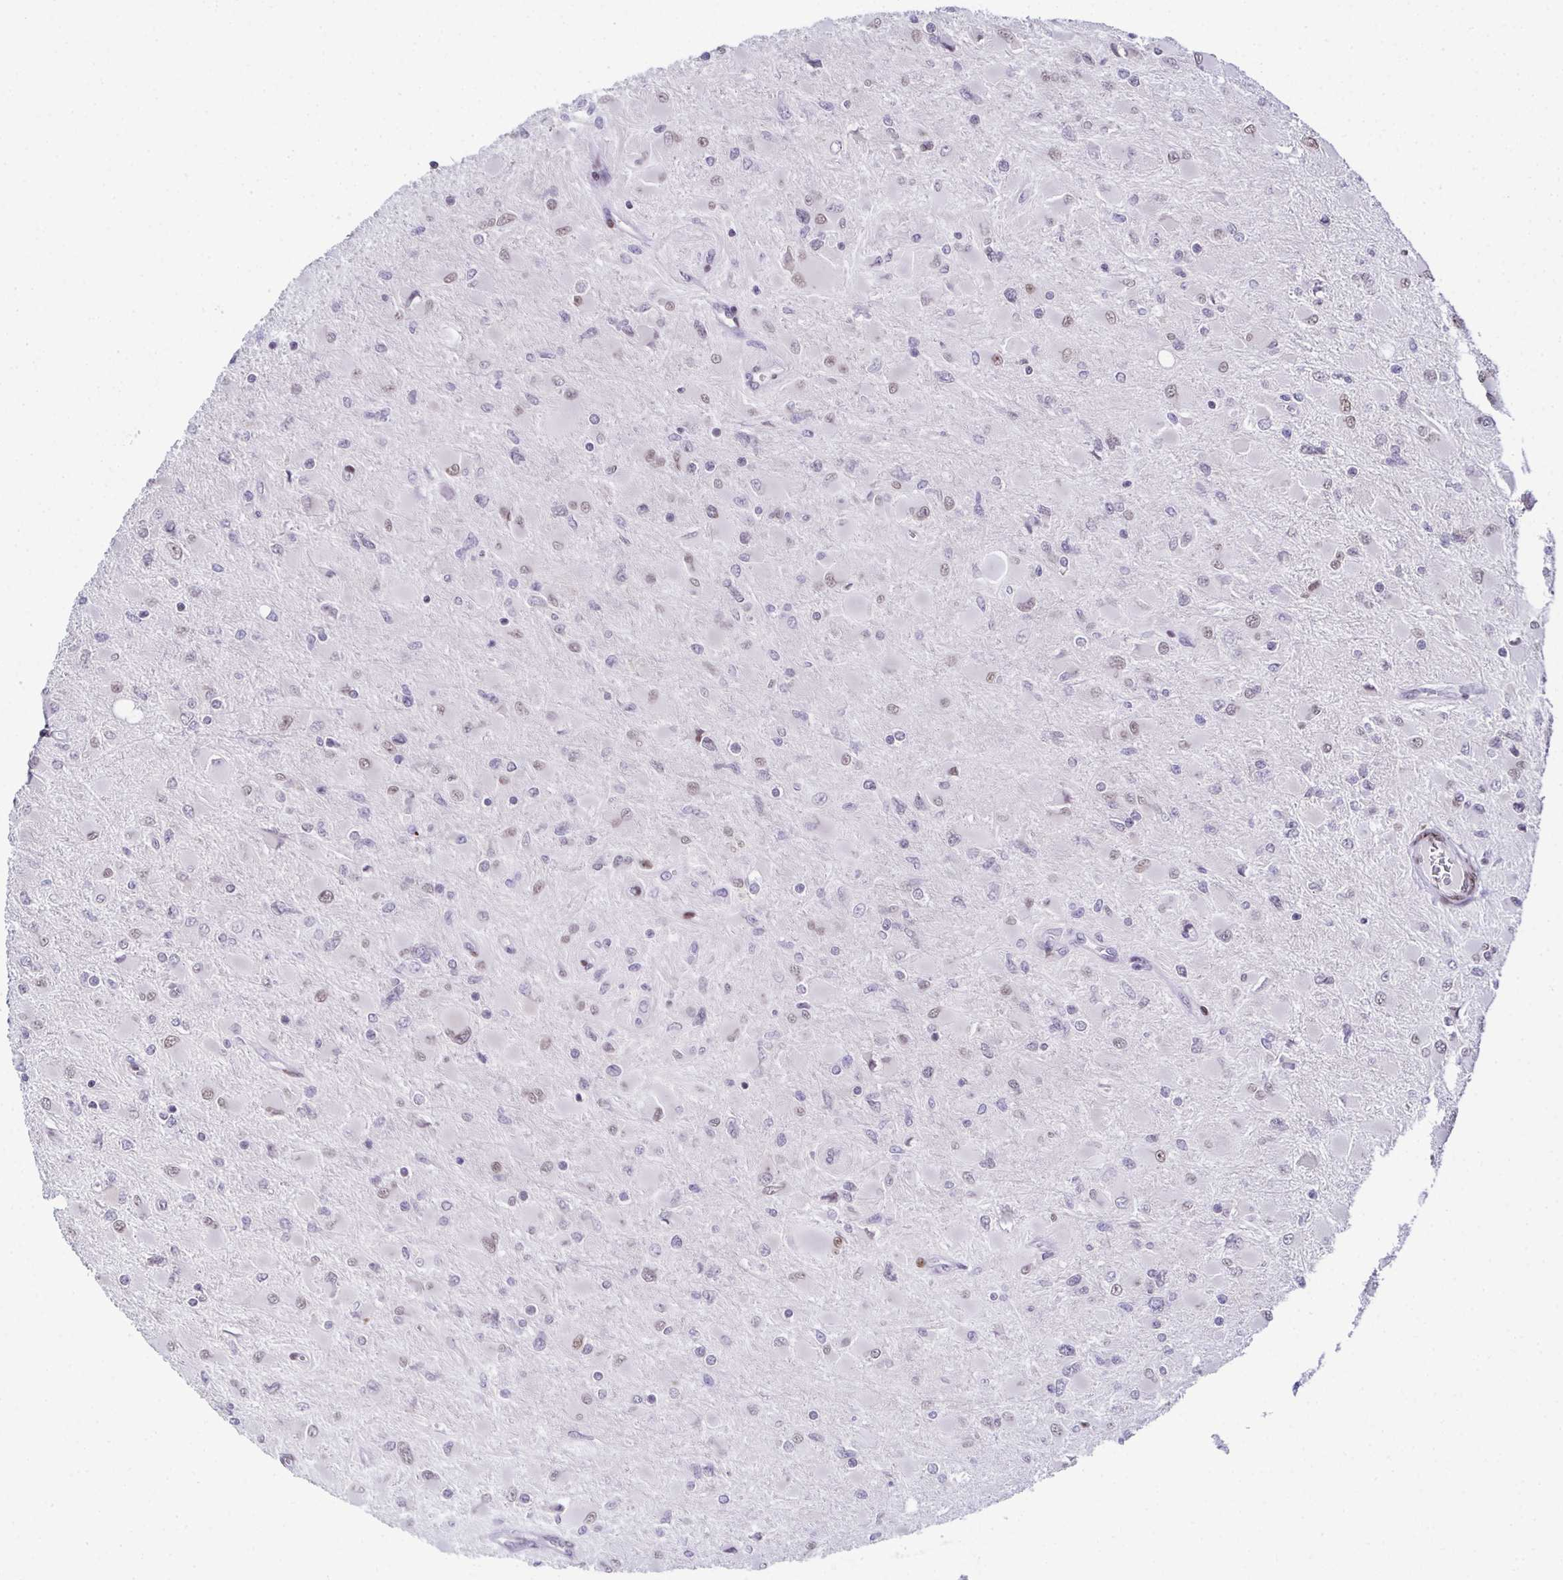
{"staining": {"intensity": "weak", "quantity": "<25%", "location": "nuclear"}, "tissue": "glioma", "cell_type": "Tumor cells", "image_type": "cancer", "snomed": [{"axis": "morphology", "description": "Glioma, malignant, High grade"}, {"axis": "topography", "description": "Cerebral cortex"}], "caption": "This is an immunohistochemistry micrograph of high-grade glioma (malignant). There is no staining in tumor cells.", "gene": "RB1", "patient": {"sex": "female", "age": 36}}